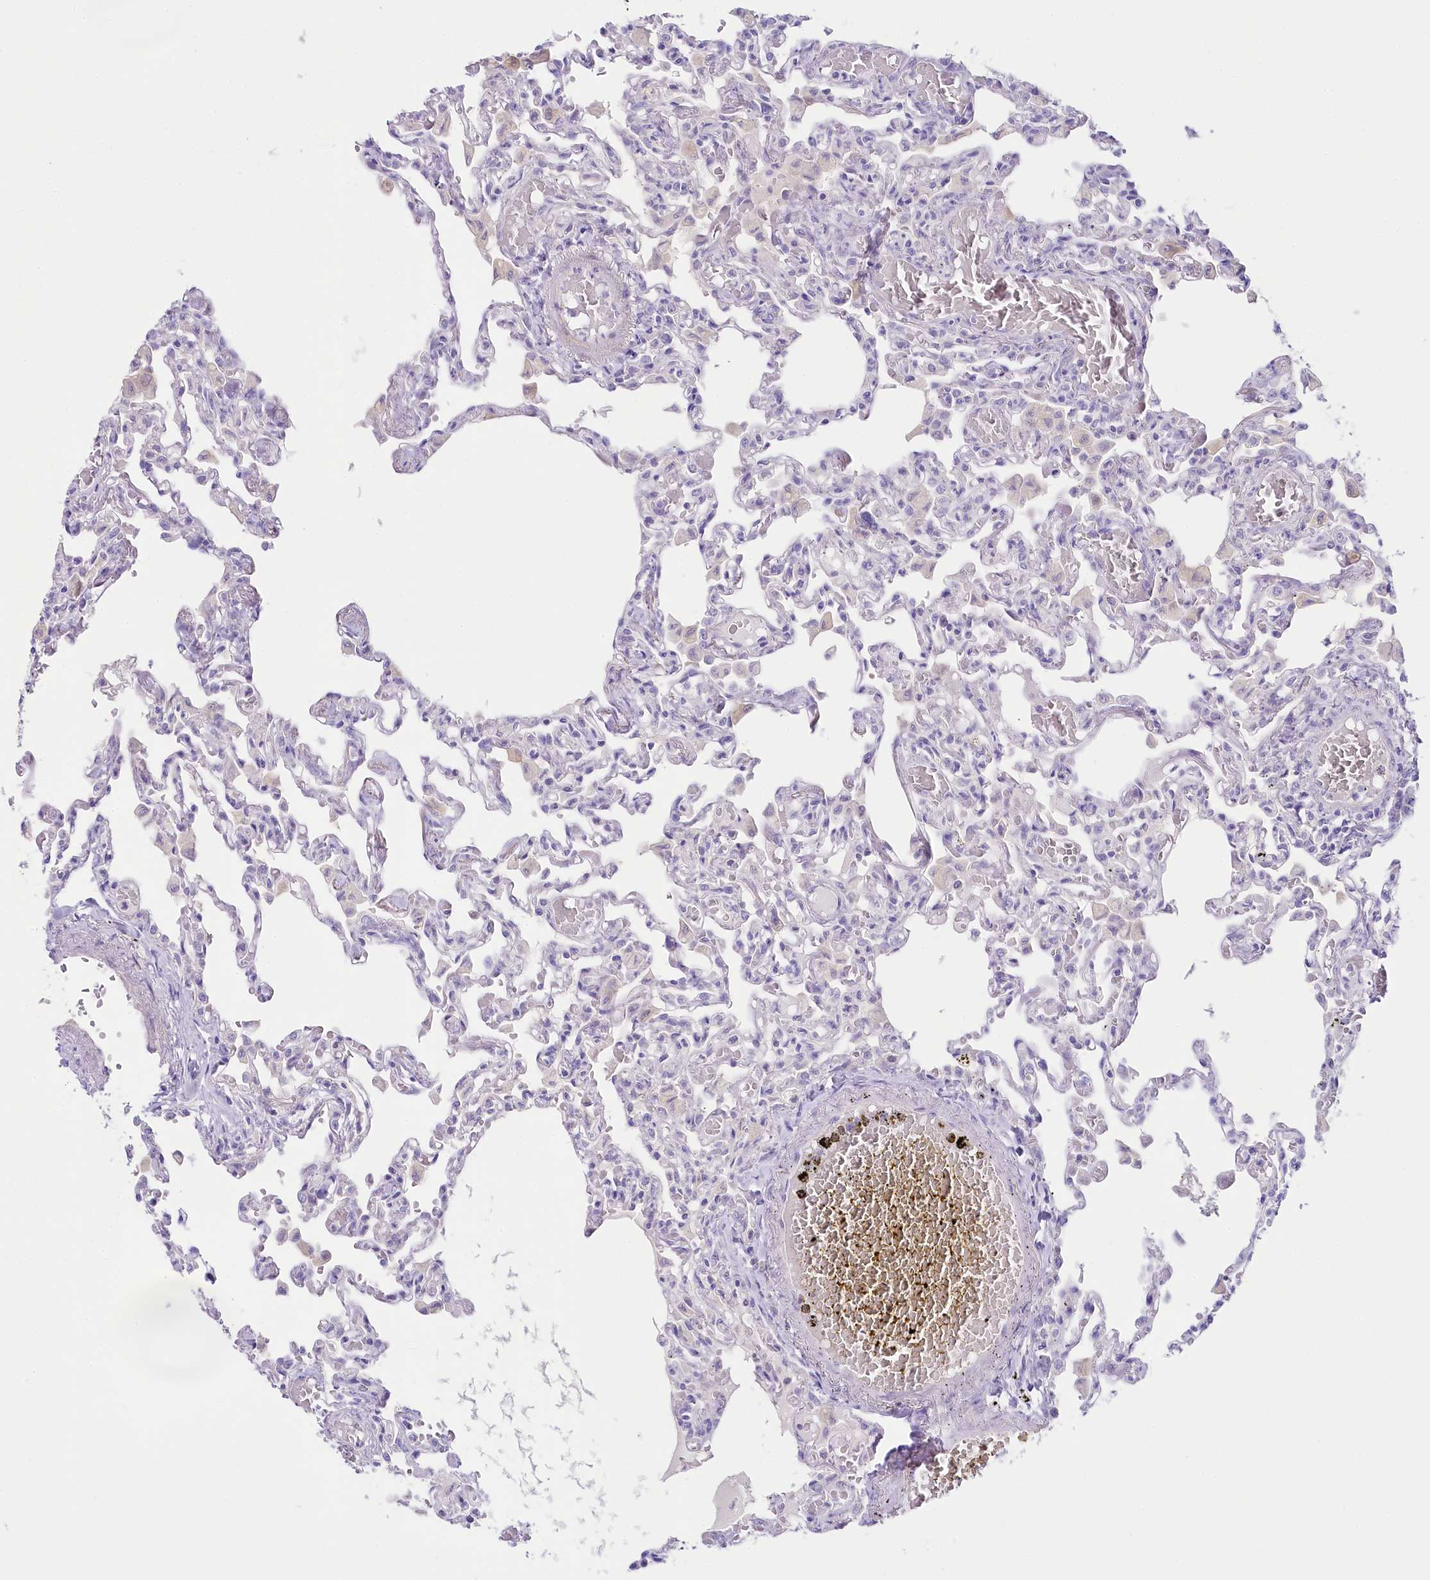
{"staining": {"intensity": "negative", "quantity": "none", "location": "none"}, "tissue": "lung", "cell_type": "Alveolar cells", "image_type": "normal", "snomed": [{"axis": "morphology", "description": "Normal tissue, NOS"}, {"axis": "topography", "description": "Bronchus"}, {"axis": "topography", "description": "Lung"}], "caption": "Lung was stained to show a protein in brown. There is no significant expression in alveolar cells. (DAB immunohistochemistry (IHC) visualized using brightfield microscopy, high magnification).", "gene": "MYOZ1", "patient": {"sex": "female", "age": 49}}